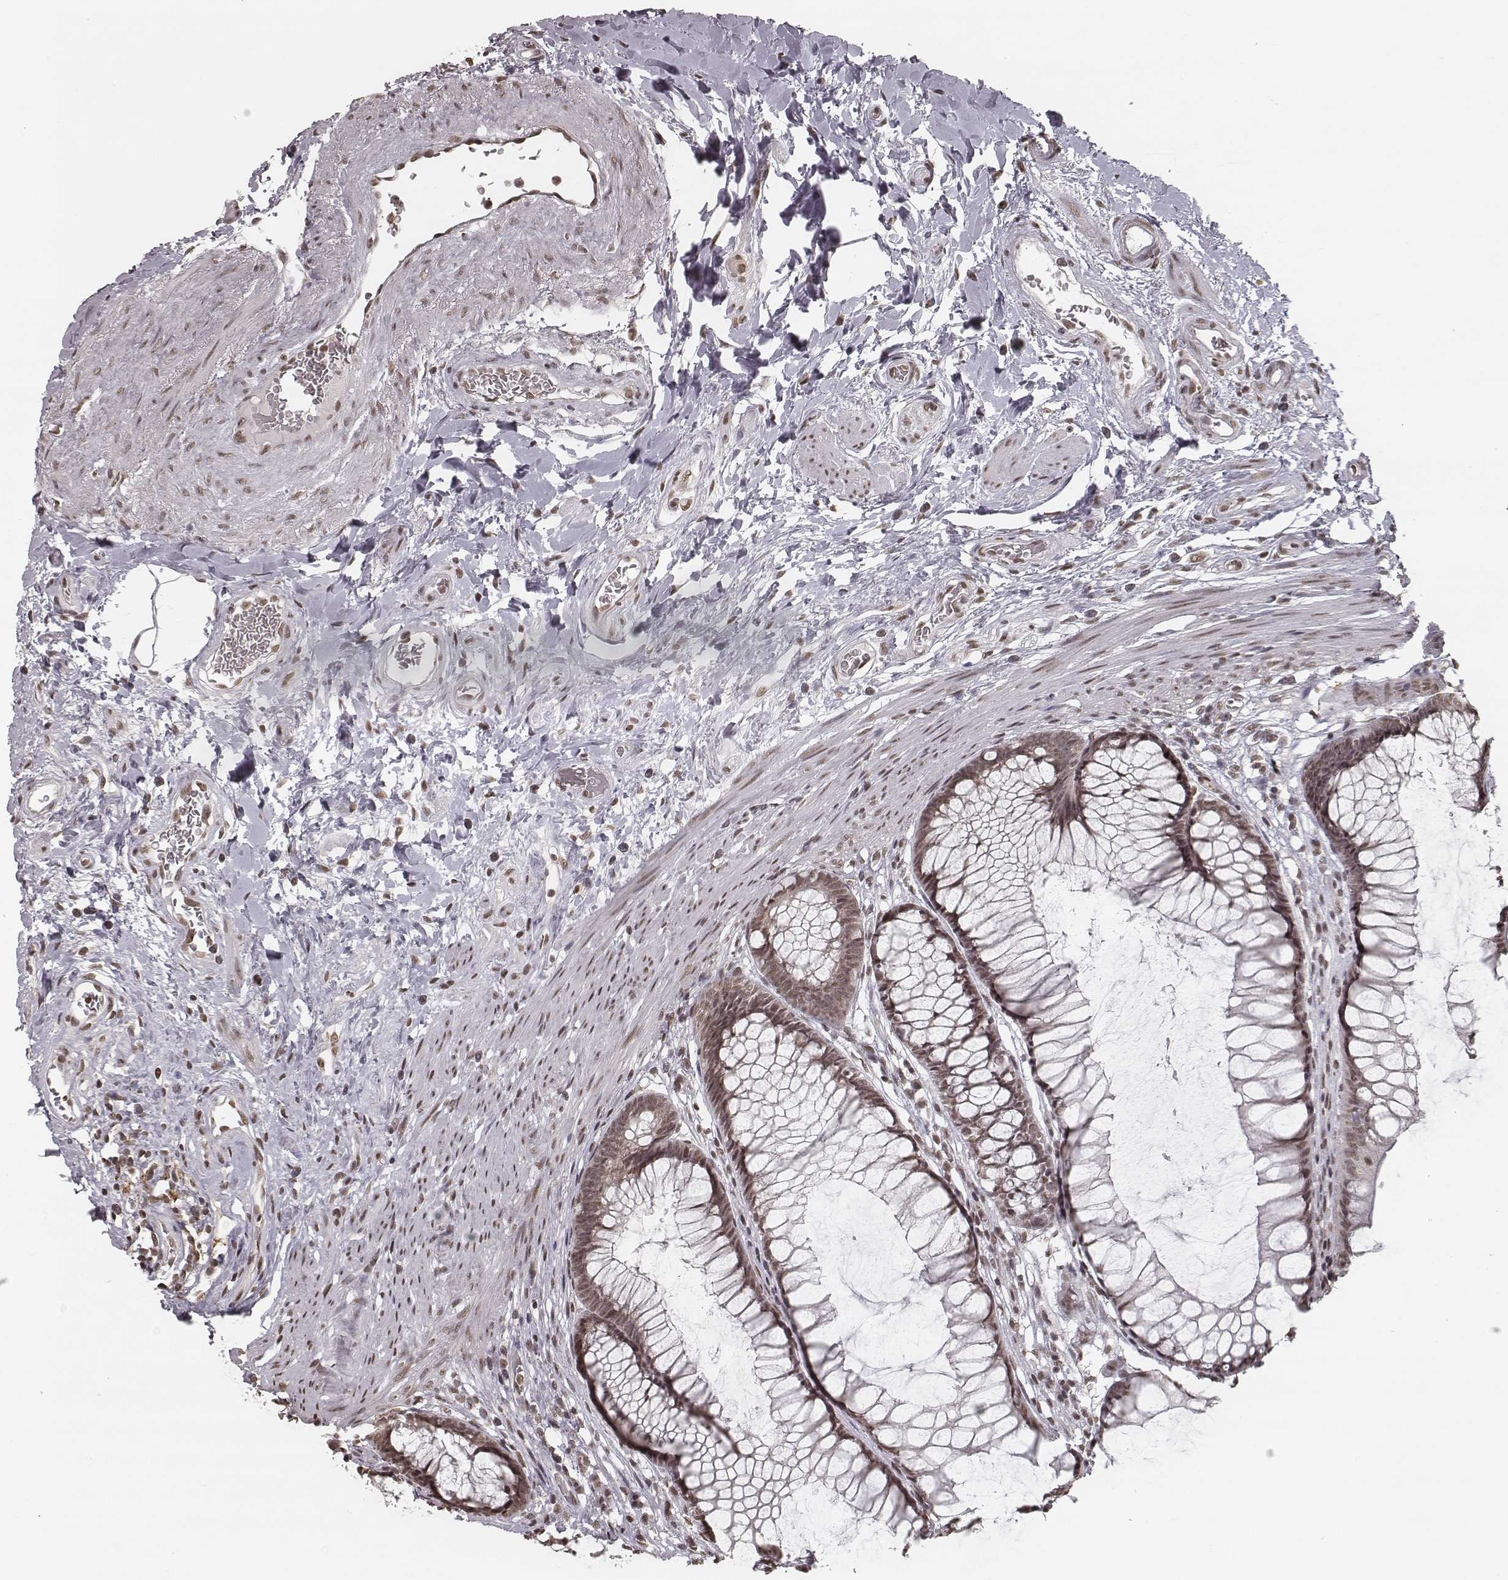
{"staining": {"intensity": "moderate", "quantity": "<25%", "location": "nuclear"}, "tissue": "rectum", "cell_type": "Glandular cells", "image_type": "normal", "snomed": [{"axis": "morphology", "description": "Normal tissue, NOS"}, {"axis": "topography", "description": "Smooth muscle"}, {"axis": "topography", "description": "Rectum"}], "caption": "Immunohistochemical staining of unremarkable rectum exhibits low levels of moderate nuclear staining in approximately <25% of glandular cells.", "gene": "HMGA2", "patient": {"sex": "male", "age": 53}}